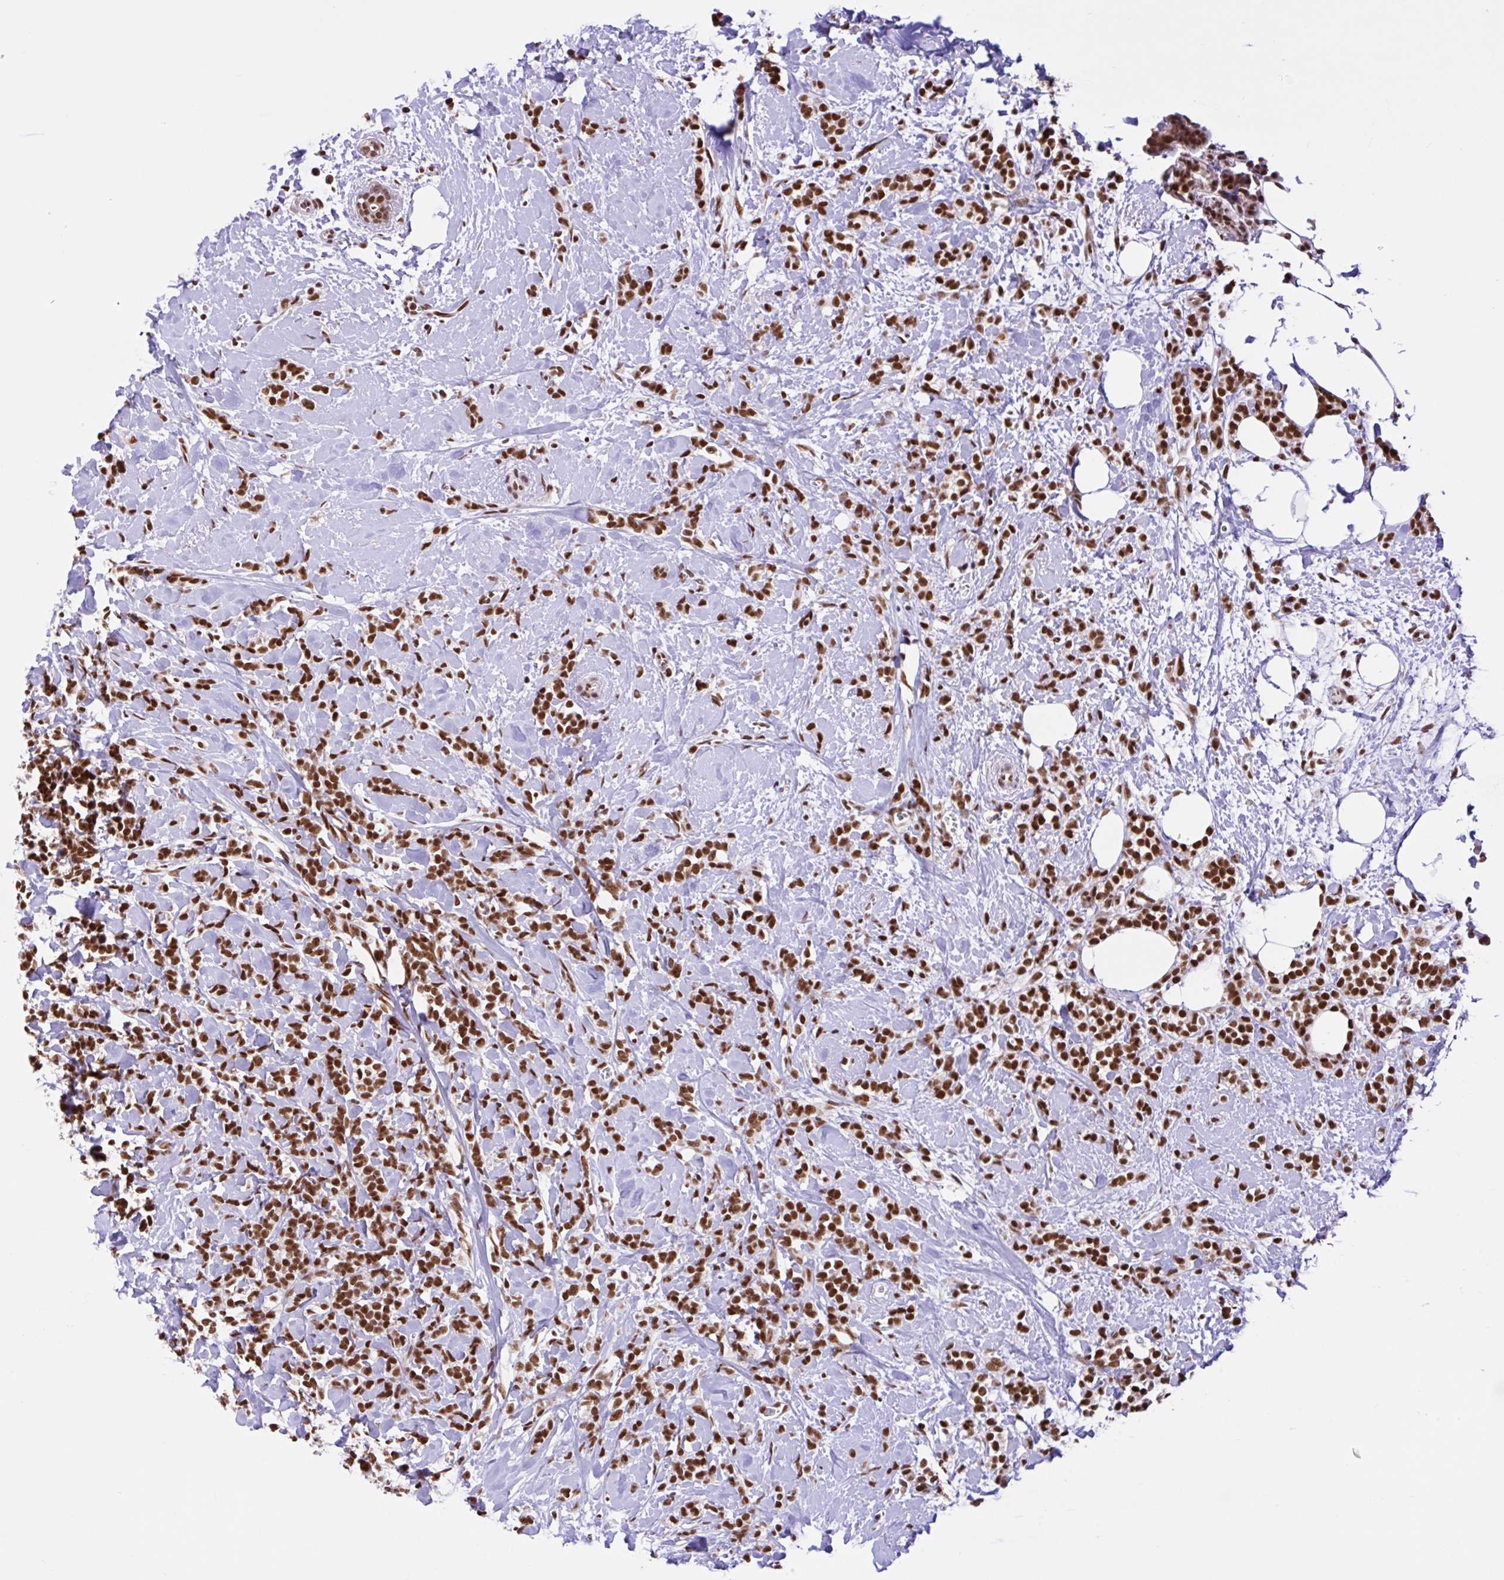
{"staining": {"intensity": "strong", "quantity": ">75%", "location": "nuclear"}, "tissue": "breast cancer", "cell_type": "Tumor cells", "image_type": "cancer", "snomed": [{"axis": "morphology", "description": "Lobular carcinoma"}, {"axis": "topography", "description": "Breast"}], "caption": "Immunohistochemistry (IHC) image of human breast lobular carcinoma stained for a protein (brown), which demonstrates high levels of strong nuclear positivity in about >75% of tumor cells.", "gene": "CCDC12", "patient": {"sex": "female", "age": 59}}